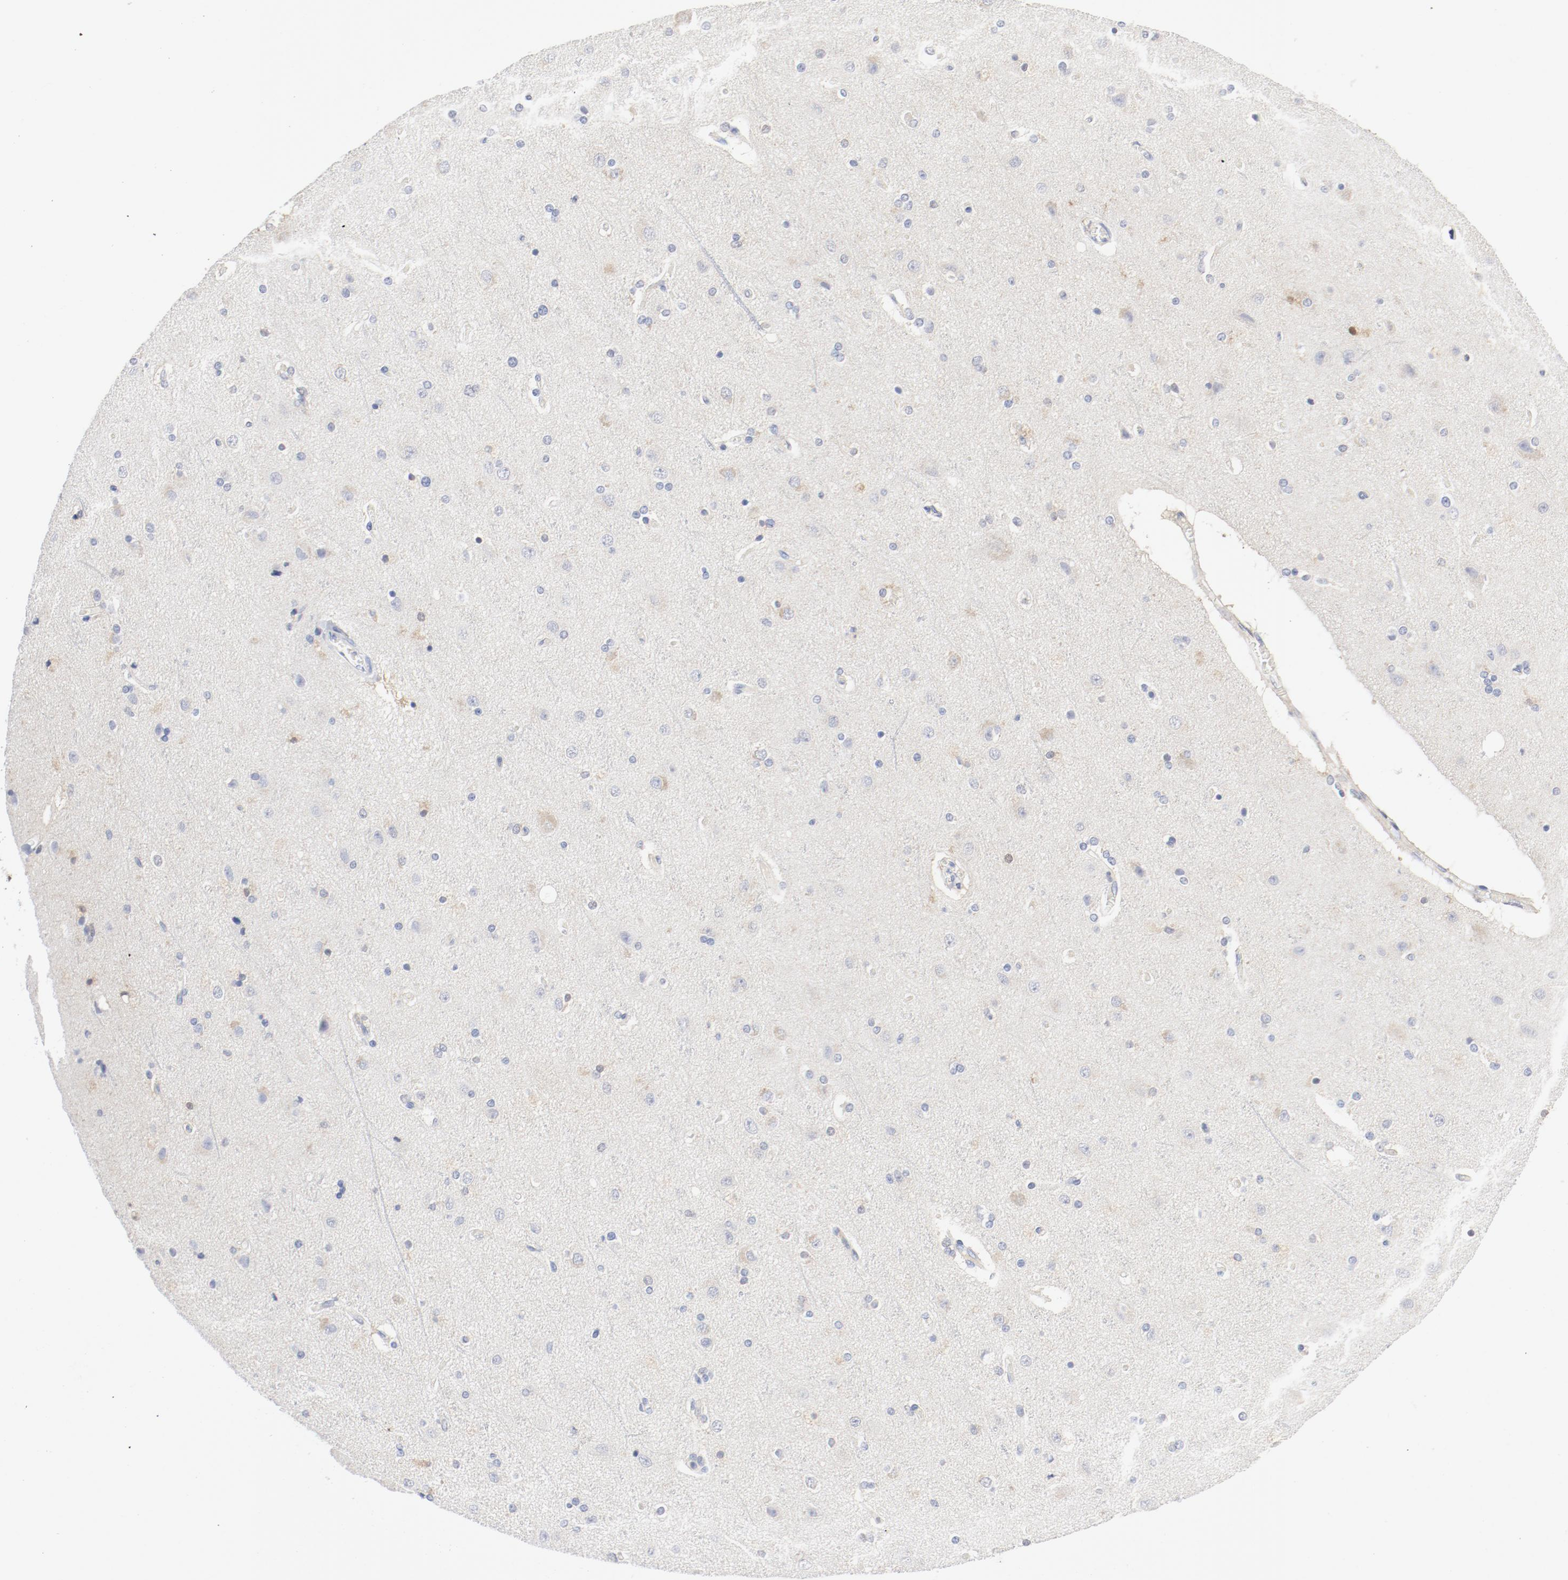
{"staining": {"intensity": "negative", "quantity": "none", "location": "none"}, "tissue": "cerebral cortex", "cell_type": "Endothelial cells", "image_type": "normal", "snomed": [{"axis": "morphology", "description": "Normal tissue, NOS"}, {"axis": "topography", "description": "Cerebral cortex"}], "caption": "High magnification brightfield microscopy of unremarkable cerebral cortex stained with DAB (3,3'-diaminobenzidine) (brown) and counterstained with hematoxylin (blue): endothelial cells show no significant staining. The staining is performed using DAB brown chromogen with nuclei counter-stained in using hematoxylin.", "gene": "PGM1", "patient": {"sex": "female", "age": 54}}